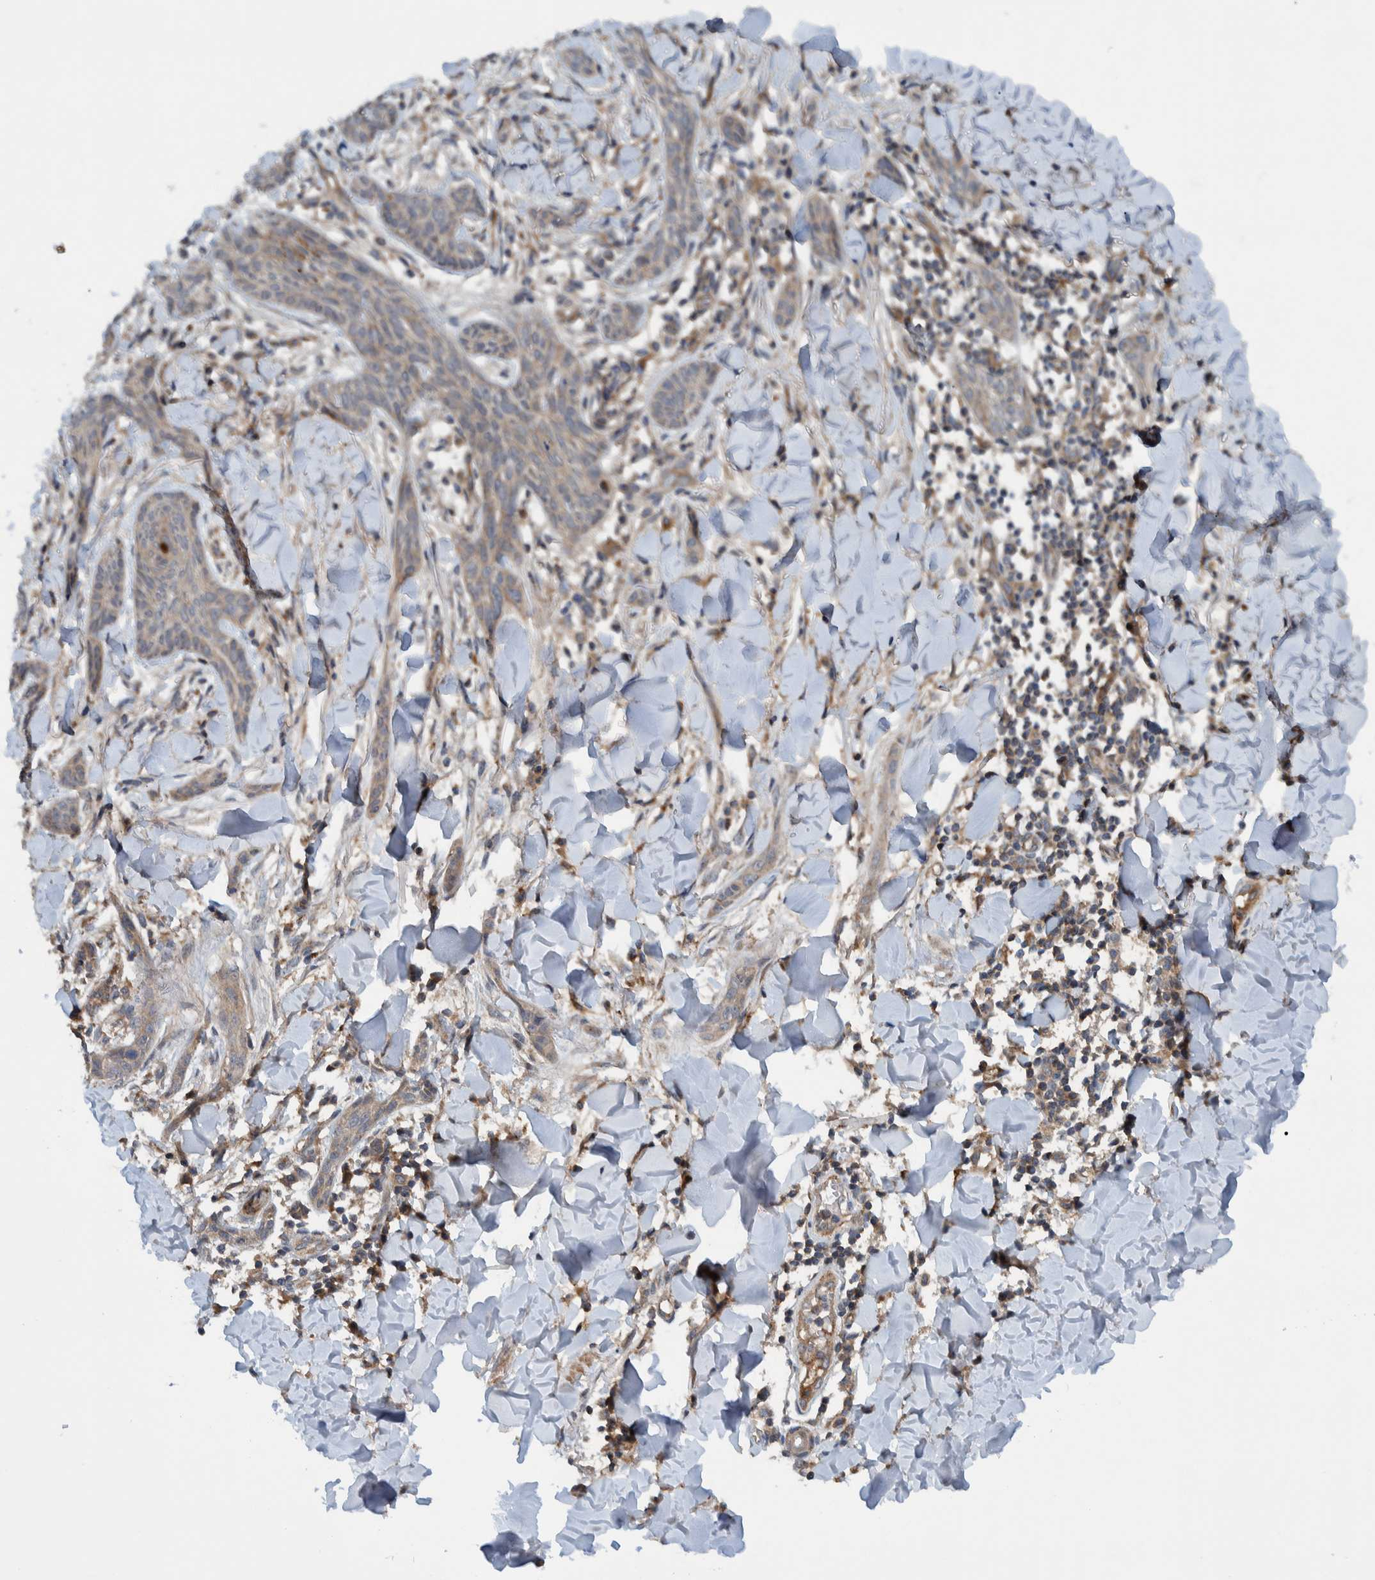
{"staining": {"intensity": "weak", "quantity": "25%-75%", "location": "cytoplasmic/membranous"}, "tissue": "skin cancer", "cell_type": "Tumor cells", "image_type": "cancer", "snomed": [{"axis": "morphology", "description": "Basal cell carcinoma"}, {"axis": "topography", "description": "Skin"}], "caption": "Immunohistochemical staining of skin cancer (basal cell carcinoma) shows low levels of weak cytoplasmic/membranous protein expression in about 25%-75% of tumor cells. (Brightfield microscopy of DAB IHC at high magnification).", "gene": "ITIH3", "patient": {"sex": "female", "age": 59}}